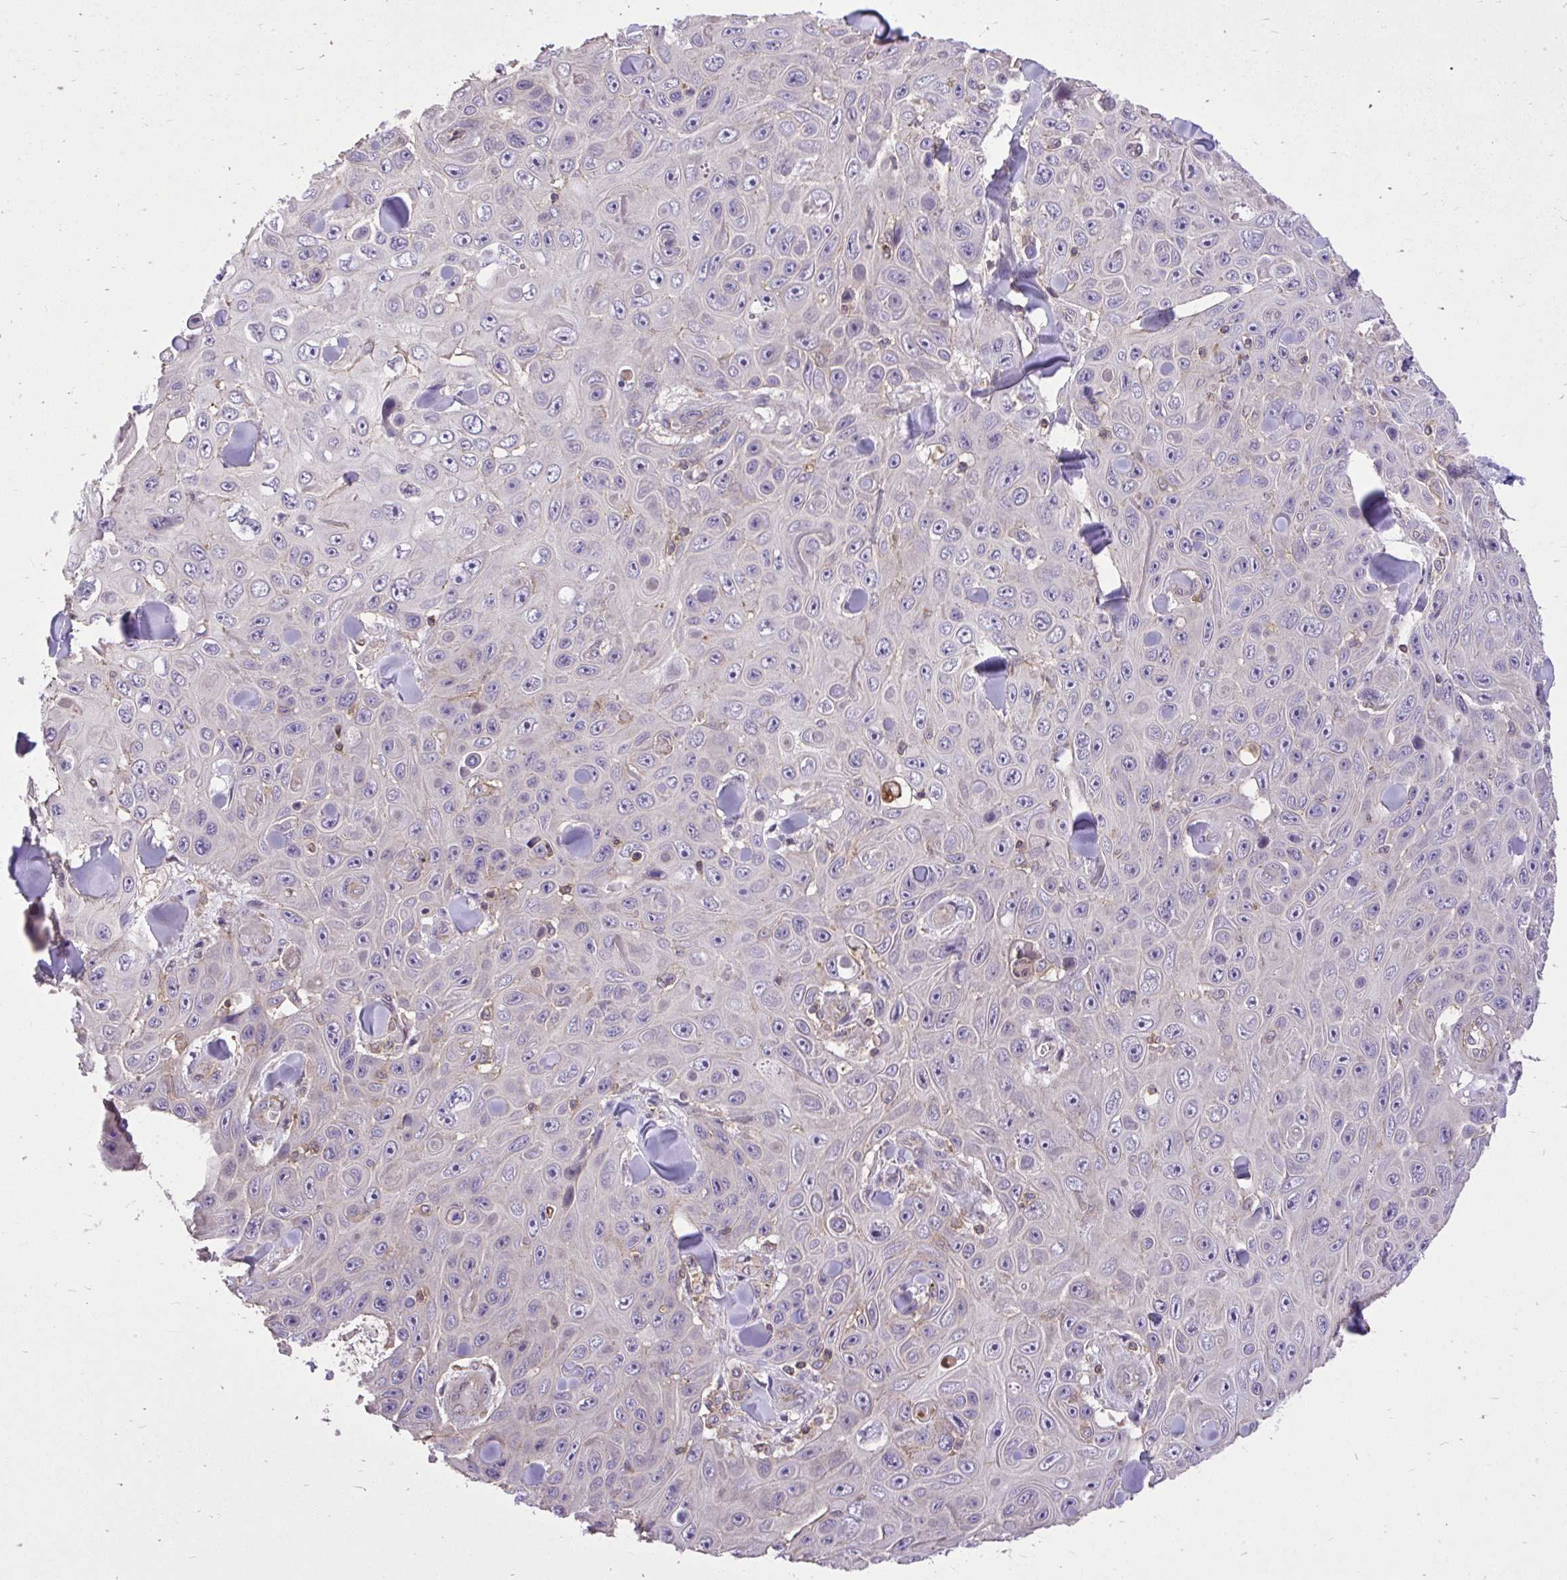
{"staining": {"intensity": "negative", "quantity": "none", "location": "none"}, "tissue": "skin cancer", "cell_type": "Tumor cells", "image_type": "cancer", "snomed": [{"axis": "morphology", "description": "Squamous cell carcinoma, NOS"}, {"axis": "topography", "description": "Skin"}], "caption": "A photomicrograph of skin squamous cell carcinoma stained for a protein demonstrates no brown staining in tumor cells. (Stains: DAB (3,3'-diaminobenzidine) immunohistochemistry with hematoxylin counter stain, Microscopy: brightfield microscopy at high magnification).", "gene": "IGFL2", "patient": {"sex": "male", "age": 82}}